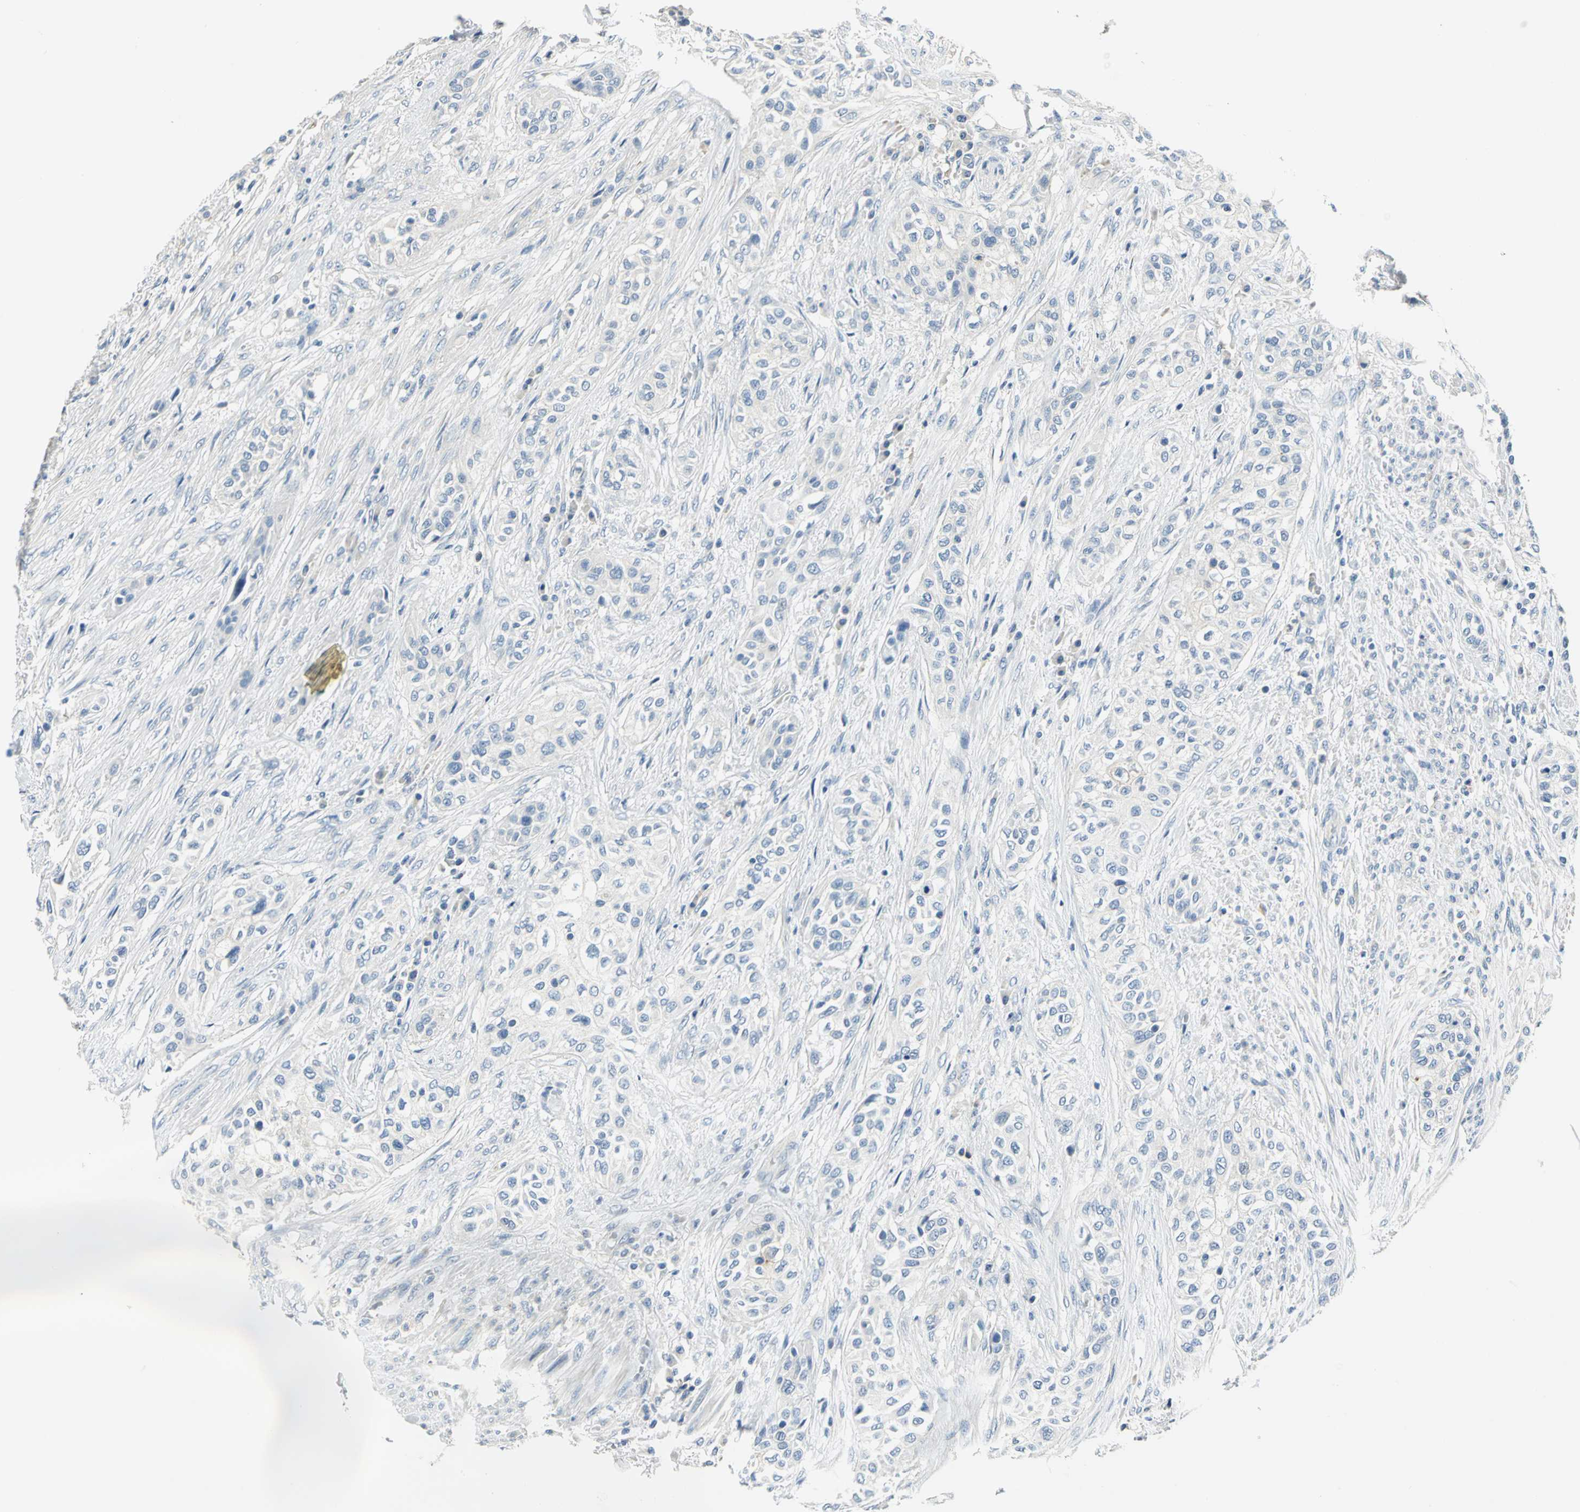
{"staining": {"intensity": "negative", "quantity": "none", "location": "none"}, "tissue": "urothelial cancer", "cell_type": "Tumor cells", "image_type": "cancer", "snomed": [{"axis": "morphology", "description": "Urothelial carcinoma, High grade"}, {"axis": "topography", "description": "Urinary bladder"}], "caption": "An immunohistochemistry photomicrograph of urothelial cancer is shown. There is no staining in tumor cells of urothelial cancer.", "gene": "RIPOR1", "patient": {"sex": "male", "age": 74}}